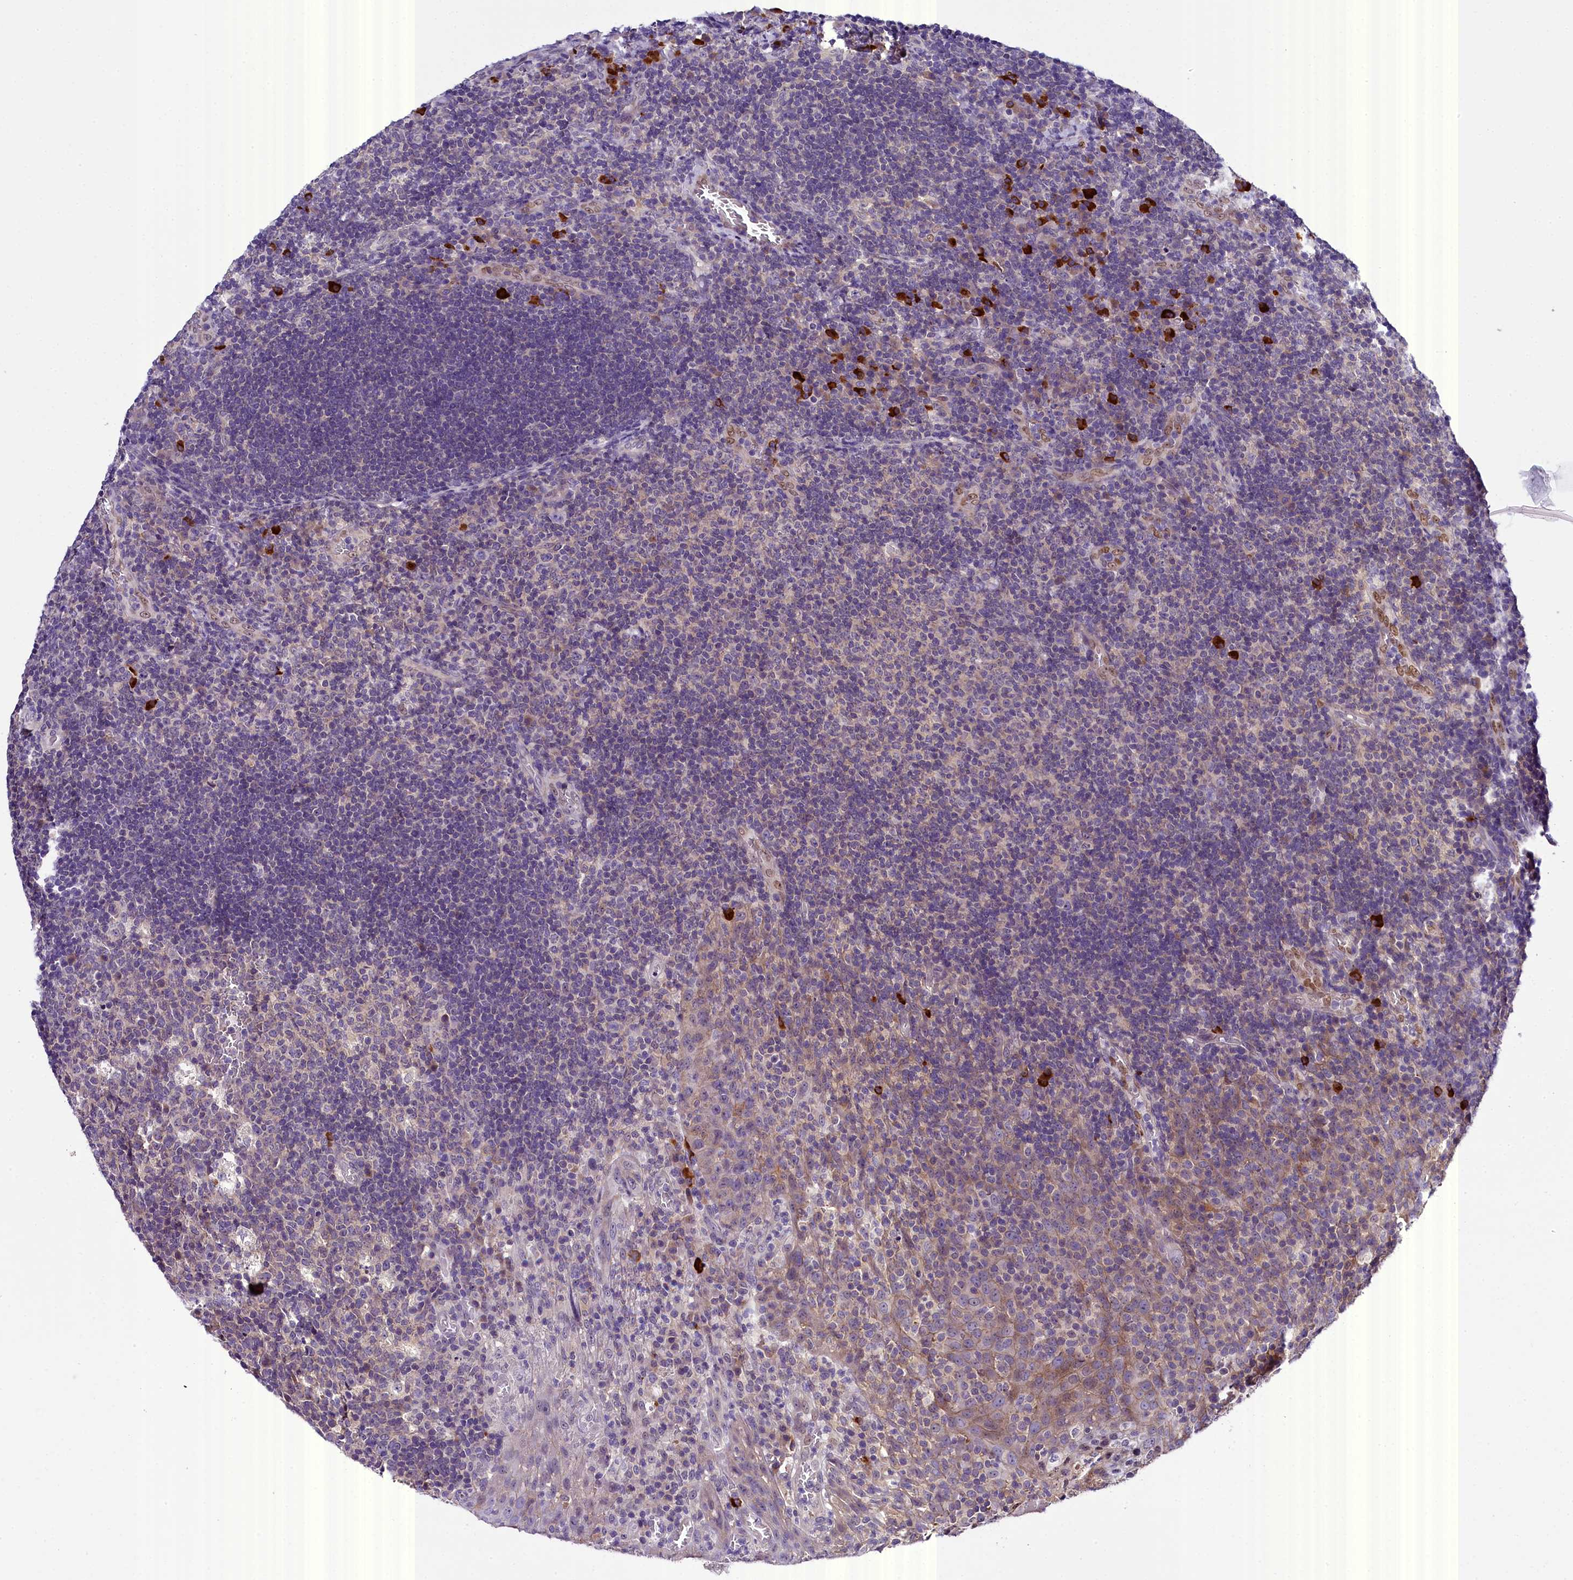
{"staining": {"intensity": "negative", "quantity": "none", "location": "none"}, "tissue": "tonsil", "cell_type": "Germinal center cells", "image_type": "normal", "snomed": [{"axis": "morphology", "description": "Normal tissue, NOS"}, {"axis": "topography", "description": "Tonsil"}], "caption": "A high-resolution histopathology image shows immunohistochemistry (IHC) staining of normal tonsil, which shows no significant expression in germinal center cells.", "gene": "ENKD1", "patient": {"sex": "male", "age": 17}}